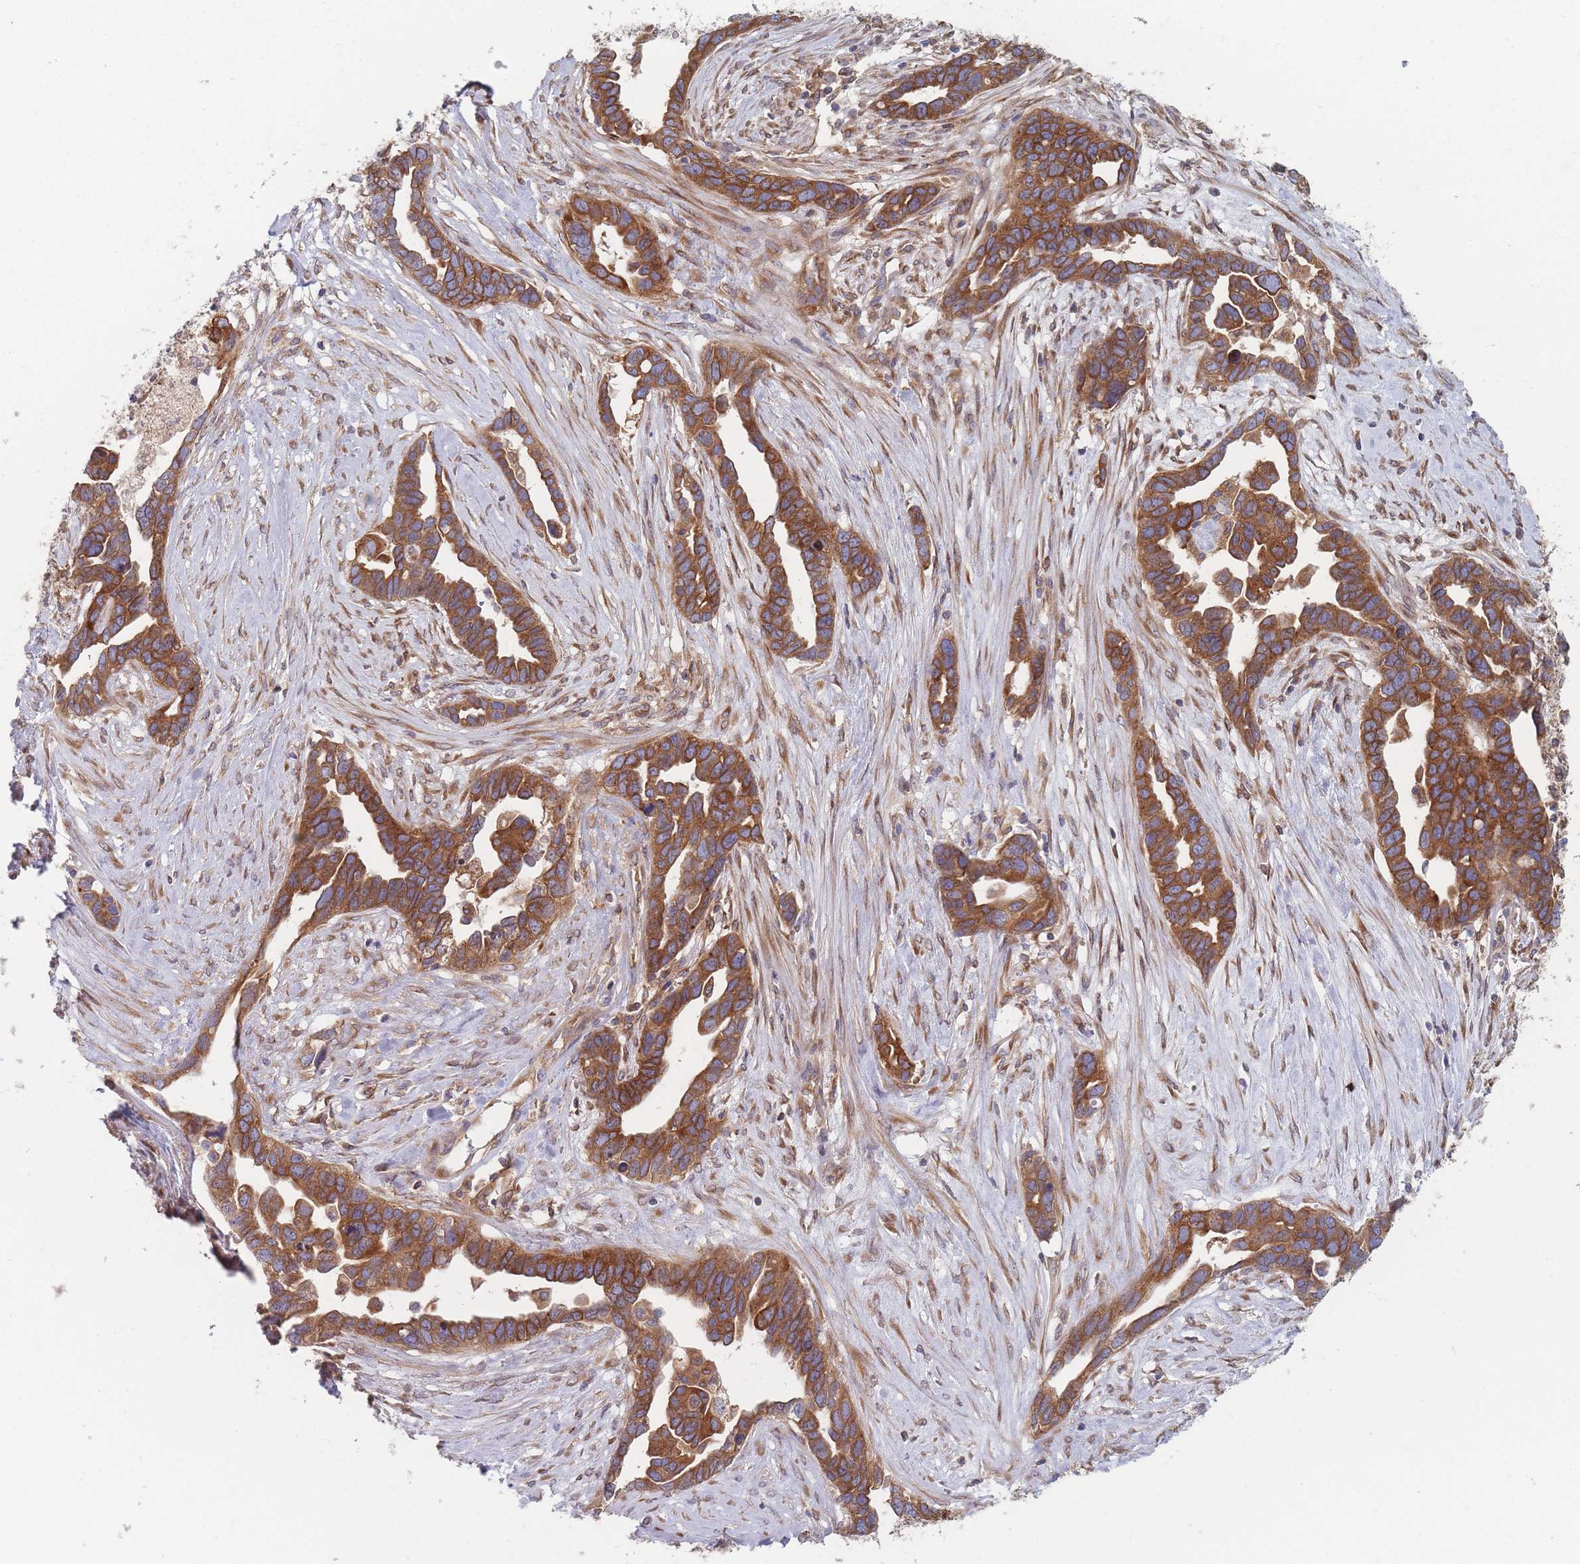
{"staining": {"intensity": "strong", "quantity": ">75%", "location": "cytoplasmic/membranous"}, "tissue": "ovarian cancer", "cell_type": "Tumor cells", "image_type": "cancer", "snomed": [{"axis": "morphology", "description": "Cystadenocarcinoma, serous, NOS"}, {"axis": "topography", "description": "Ovary"}], "caption": "IHC histopathology image of neoplastic tissue: ovarian serous cystadenocarcinoma stained using IHC displays high levels of strong protein expression localized specifically in the cytoplasmic/membranous of tumor cells, appearing as a cytoplasmic/membranous brown color.", "gene": "KDSR", "patient": {"sex": "female", "age": 54}}